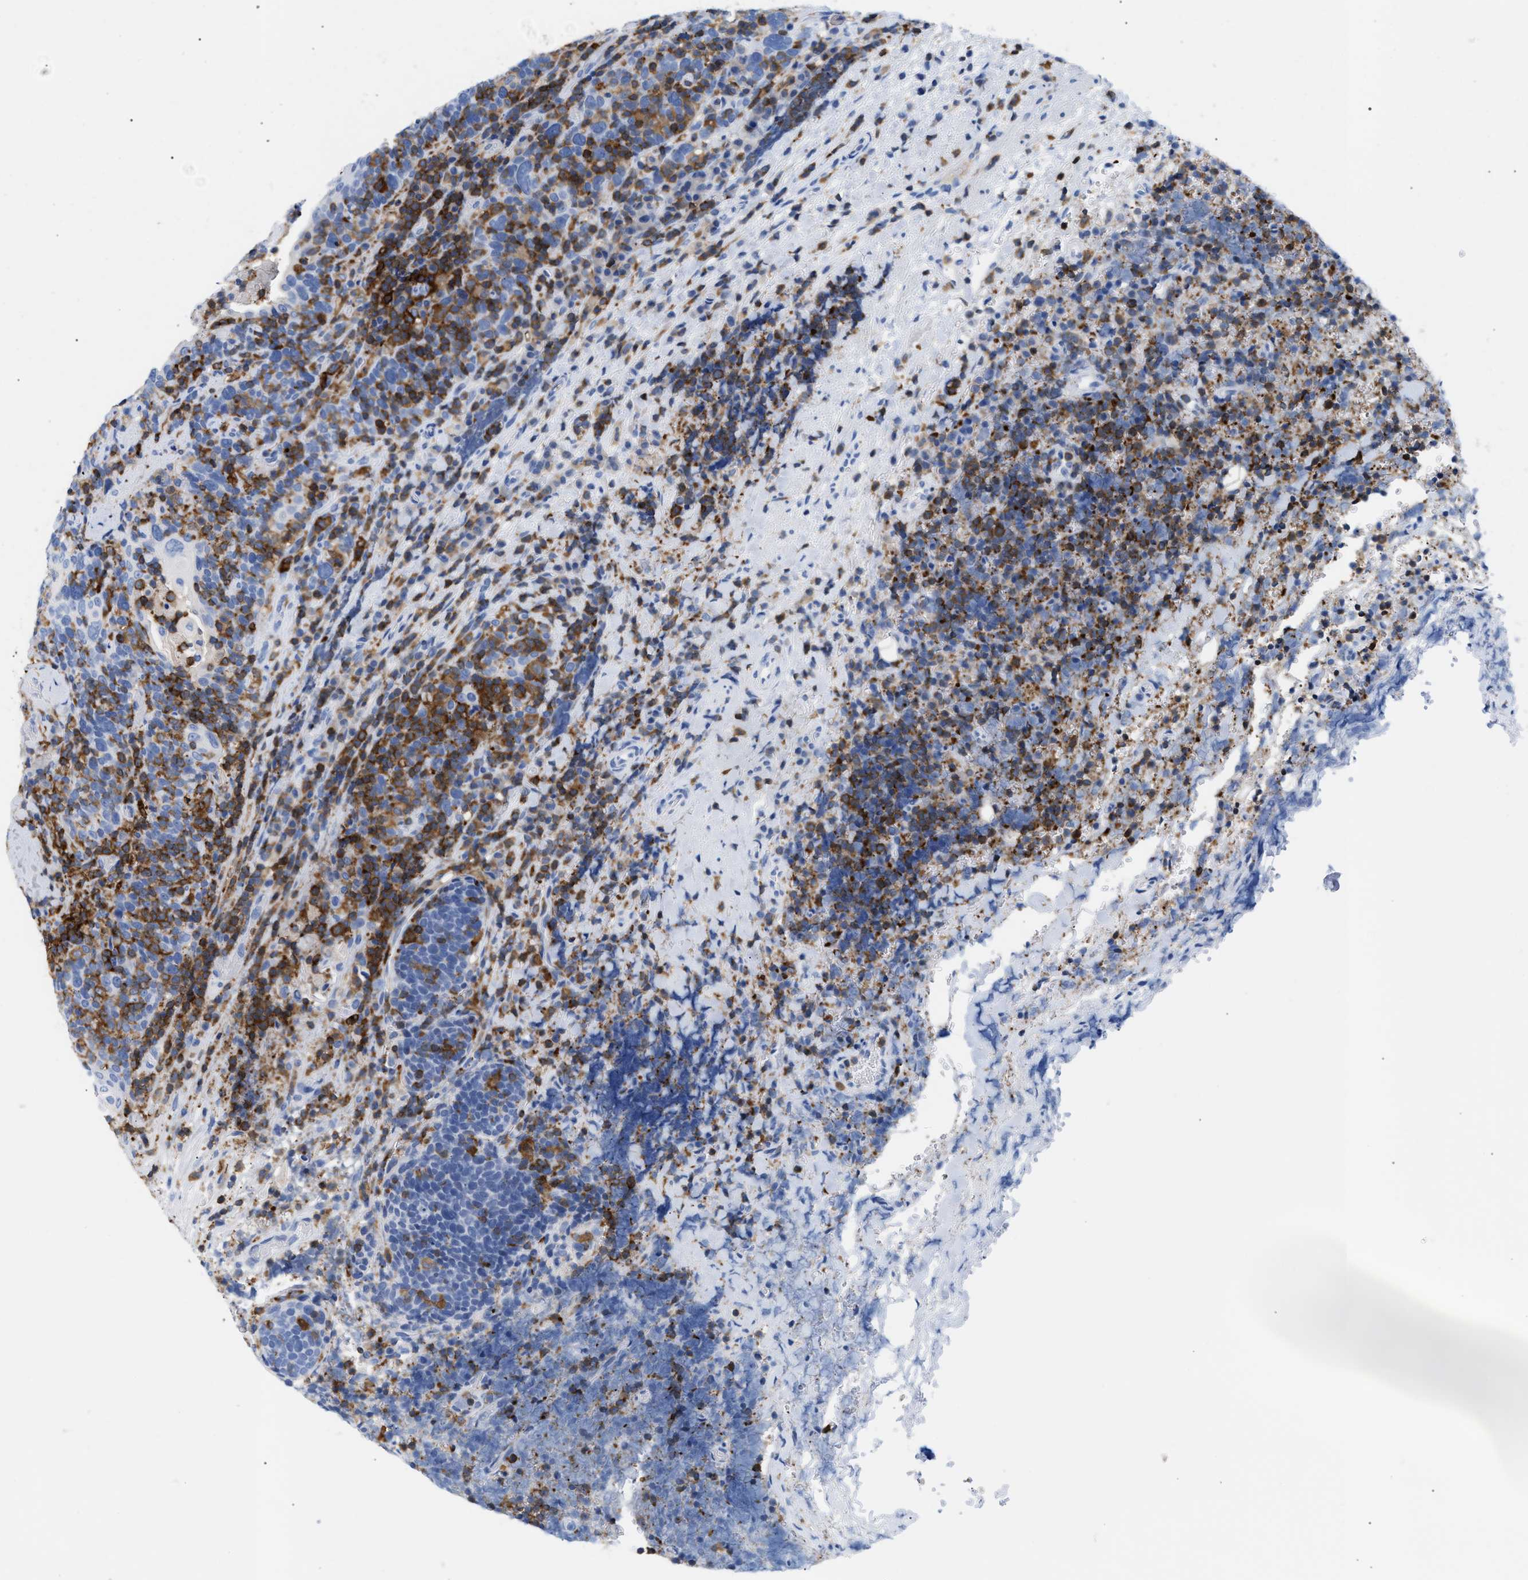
{"staining": {"intensity": "negative", "quantity": "none", "location": "none"}, "tissue": "head and neck cancer", "cell_type": "Tumor cells", "image_type": "cancer", "snomed": [{"axis": "morphology", "description": "Squamous cell carcinoma, NOS"}, {"axis": "morphology", "description": "Squamous cell carcinoma, metastatic, NOS"}, {"axis": "topography", "description": "Lymph node"}, {"axis": "topography", "description": "Head-Neck"}], "caption": "IHC image of human squamous cell carcinoma (head and neck) stained for a protein (brown), which displays no staining in tumor cells. Brightfield microscopy of IHC stained with DAB (brown) and hematoxylin (blue), captured at high magnification.", "gene": "LCP1", "patient": {"sex": "male", "age": 62}}